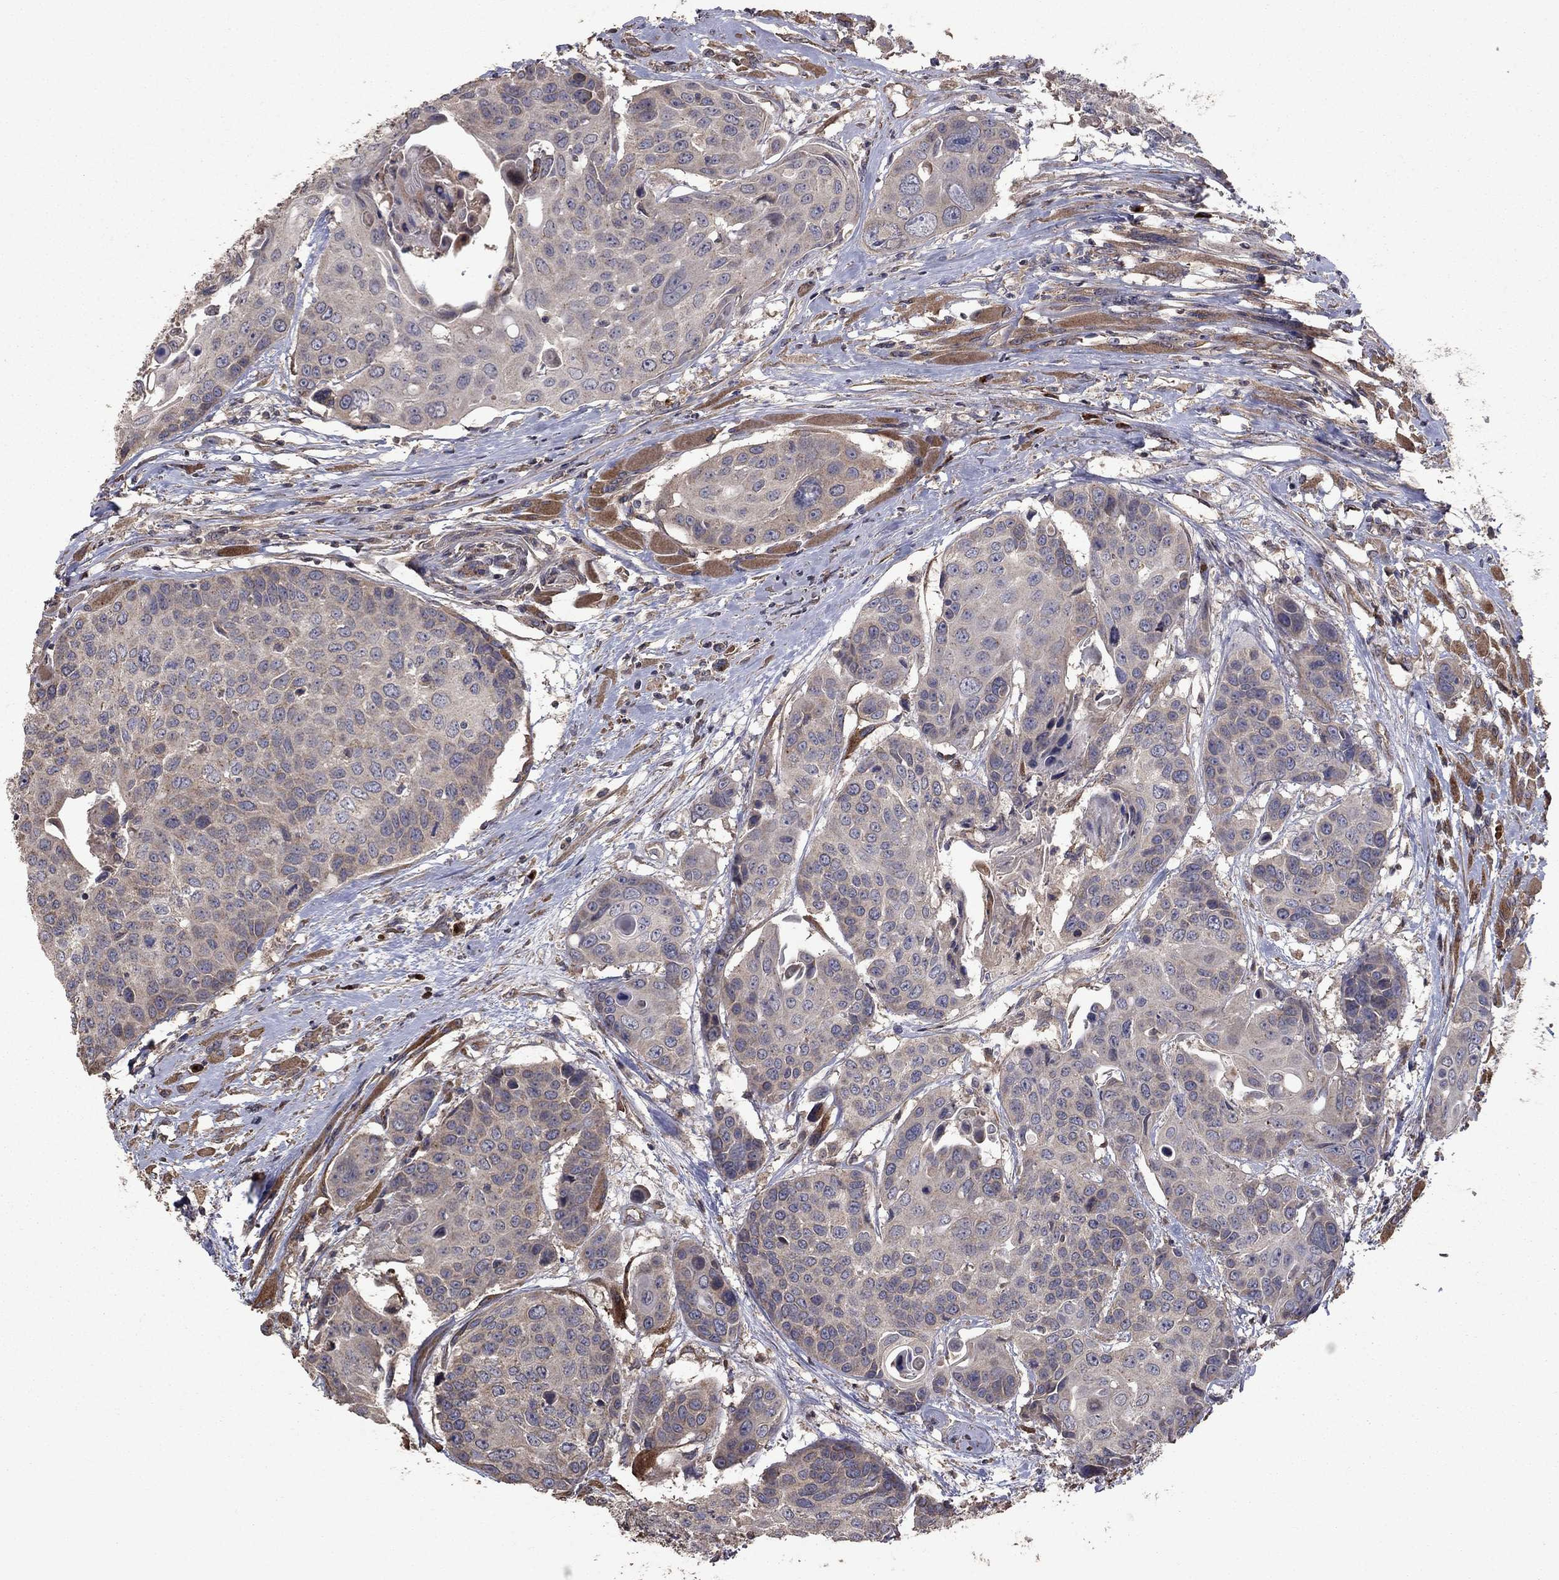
{"staining": {"intensity": "negative", "quantity": "none", "location": "none"}, "tissue": "head and neck cancer", "cell_type": "Tumor cells", "image_type": "cancer", "snomed": [{"axis": "morphology", "description": "Squamous cell carcinoma, NOS"}, {"axis": "topography", "description": "Oral tissue"}, {"axis": "topography", "description": "Head-Neck"}], "caption": "Tumor cells are negative for brown protein staining in head and neck cancer (squamous cell carcinoma).", "gene": "FLT4", "patient": {"sex": "male", "age": 56}}